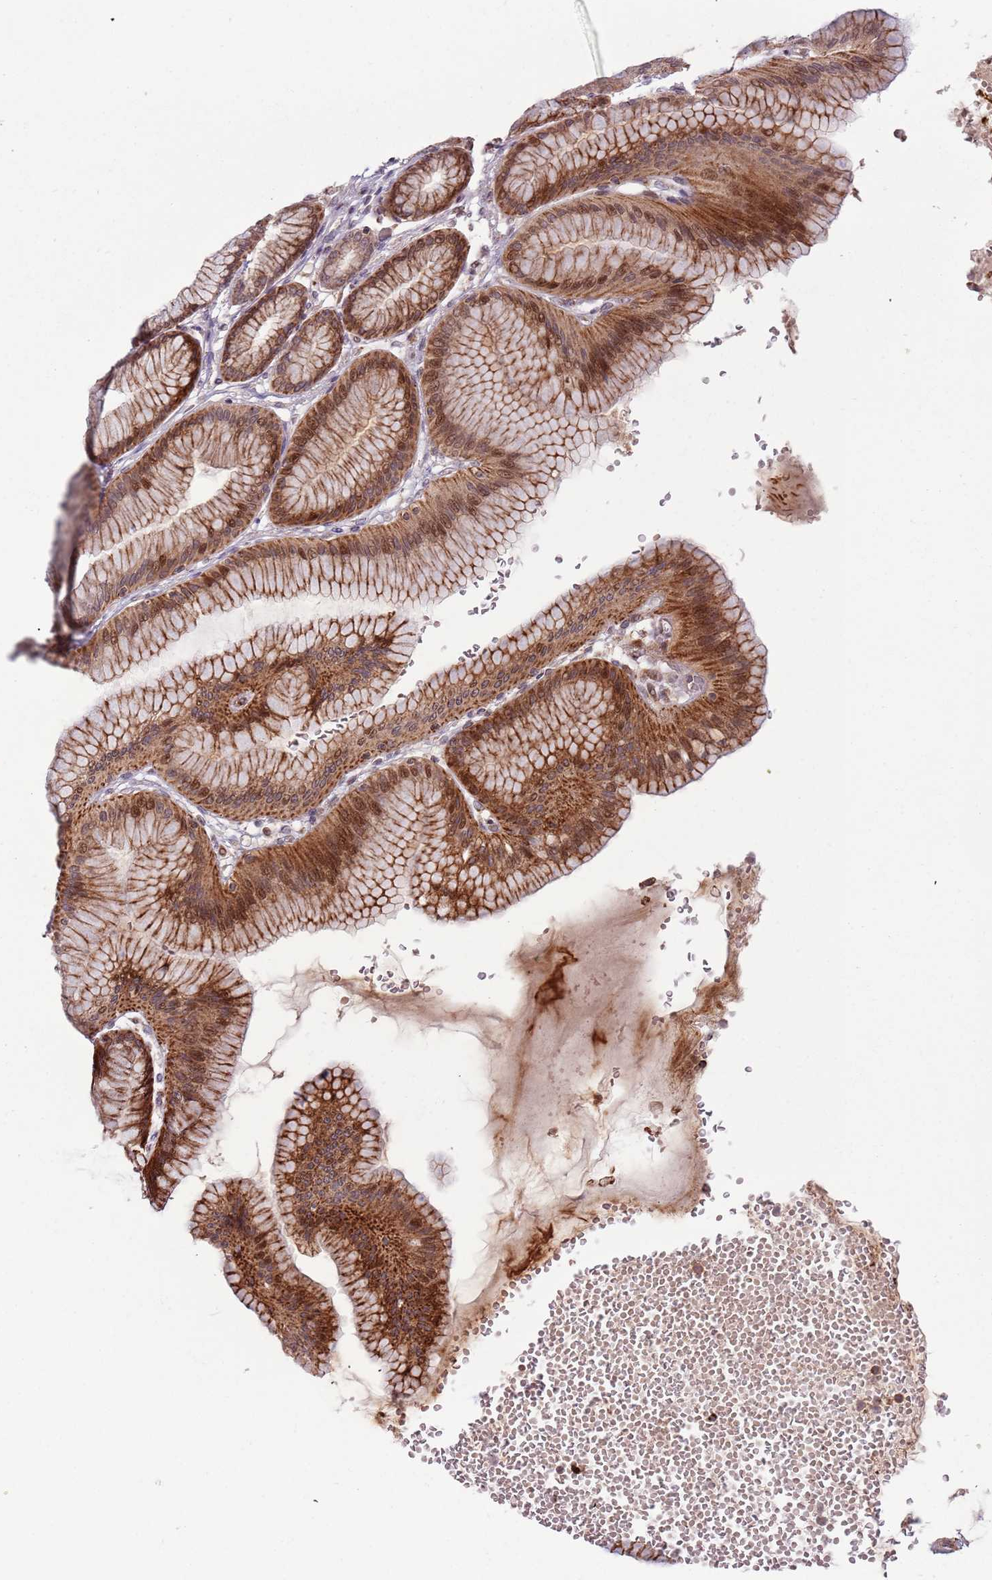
{"staining": {"intensity": "strong", "quantity": ">75%", "location": "cytoplasmic/membranous,nuclear"}, "tissue": "stomach", "cell_type": "Glandular cells", "image_type": "normal", "snomed": [{"axis": "morphology", "description": "Normal tissue, NOS"}, {"axis": "morphology", "description": "Adenocarcinoma, NOS"}, {"axis": "morphology", "description": "Adenocarcinoma, High grade"}, {"axis": "topography", "description": "Stomach, upper"}, {"axis": "topography", "description": "Stomach"}], "caption": "Strong cytoplasmic/membranous,nuclear staining is seen in approximately >75% of glandular cells in benign stomach. (DAB (3,3'-diaminobenzidine) = brown stain, brightfield microscopy at high magnification).", "gene": "ULK3", "patient": {"sex": "female", "age": 65}}